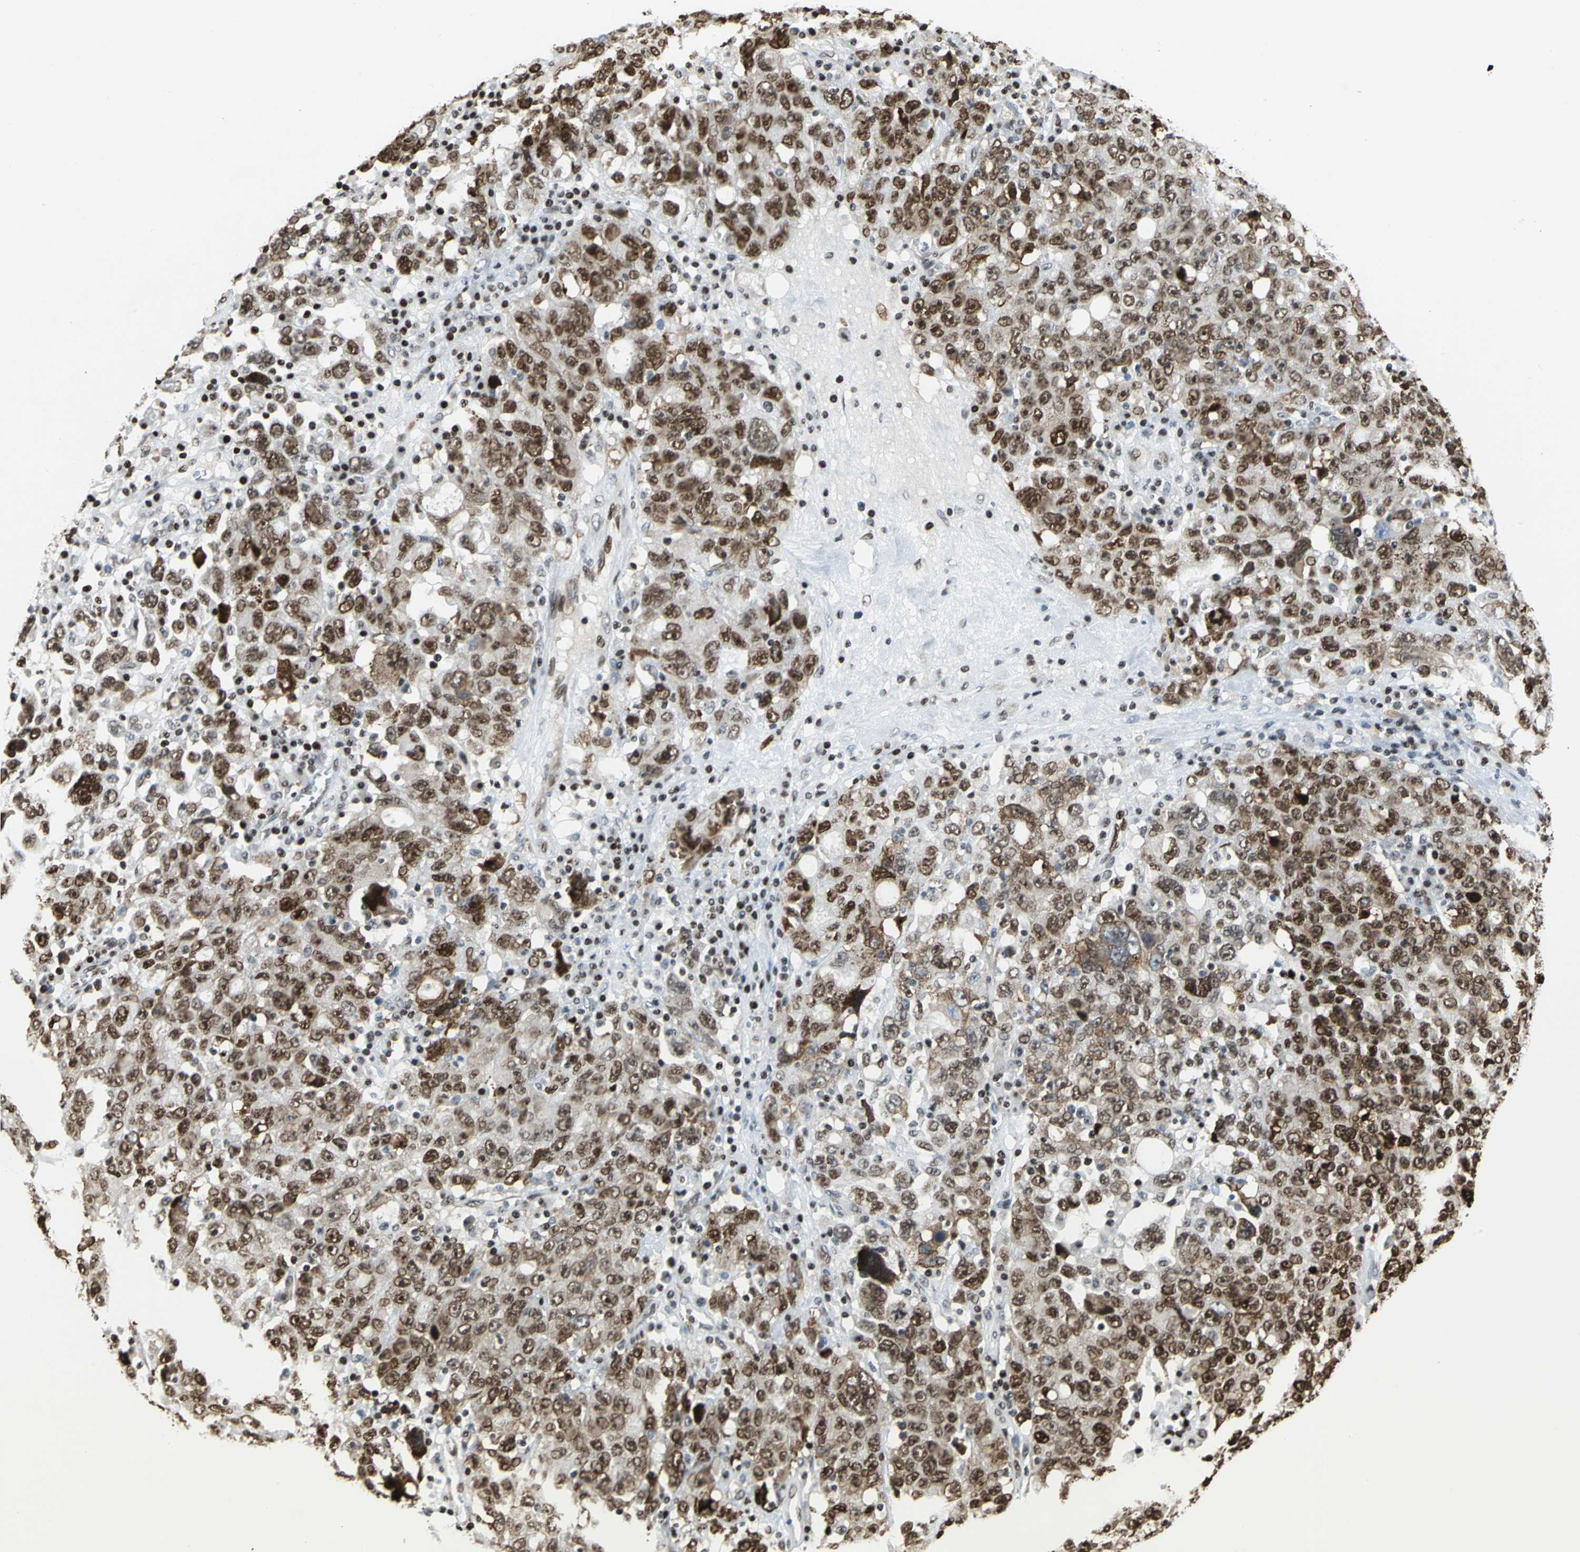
{"staining": {"intensity": "strong", "quantity": ">75%", "location": "cytoplasmic/membranous,nuclear"}, "tissue": "ovarian cancer", "cell_type": "Tumor cells", "image_type": "cancer", "snomed": [{"axis": "morphology", "description": "Carcinoma, endometroid"}, {"axis": "topography", "description": "Ovary"}], "caption": "Immunohistochemical staining of ovarian endometroid carcinoma reveals high levels of strong cytoplasmic/membranous and nuclear expression in about >75% of tumor cells.", "gene": "HMGB1", "patient": {"sex": "female", "age": 62}}